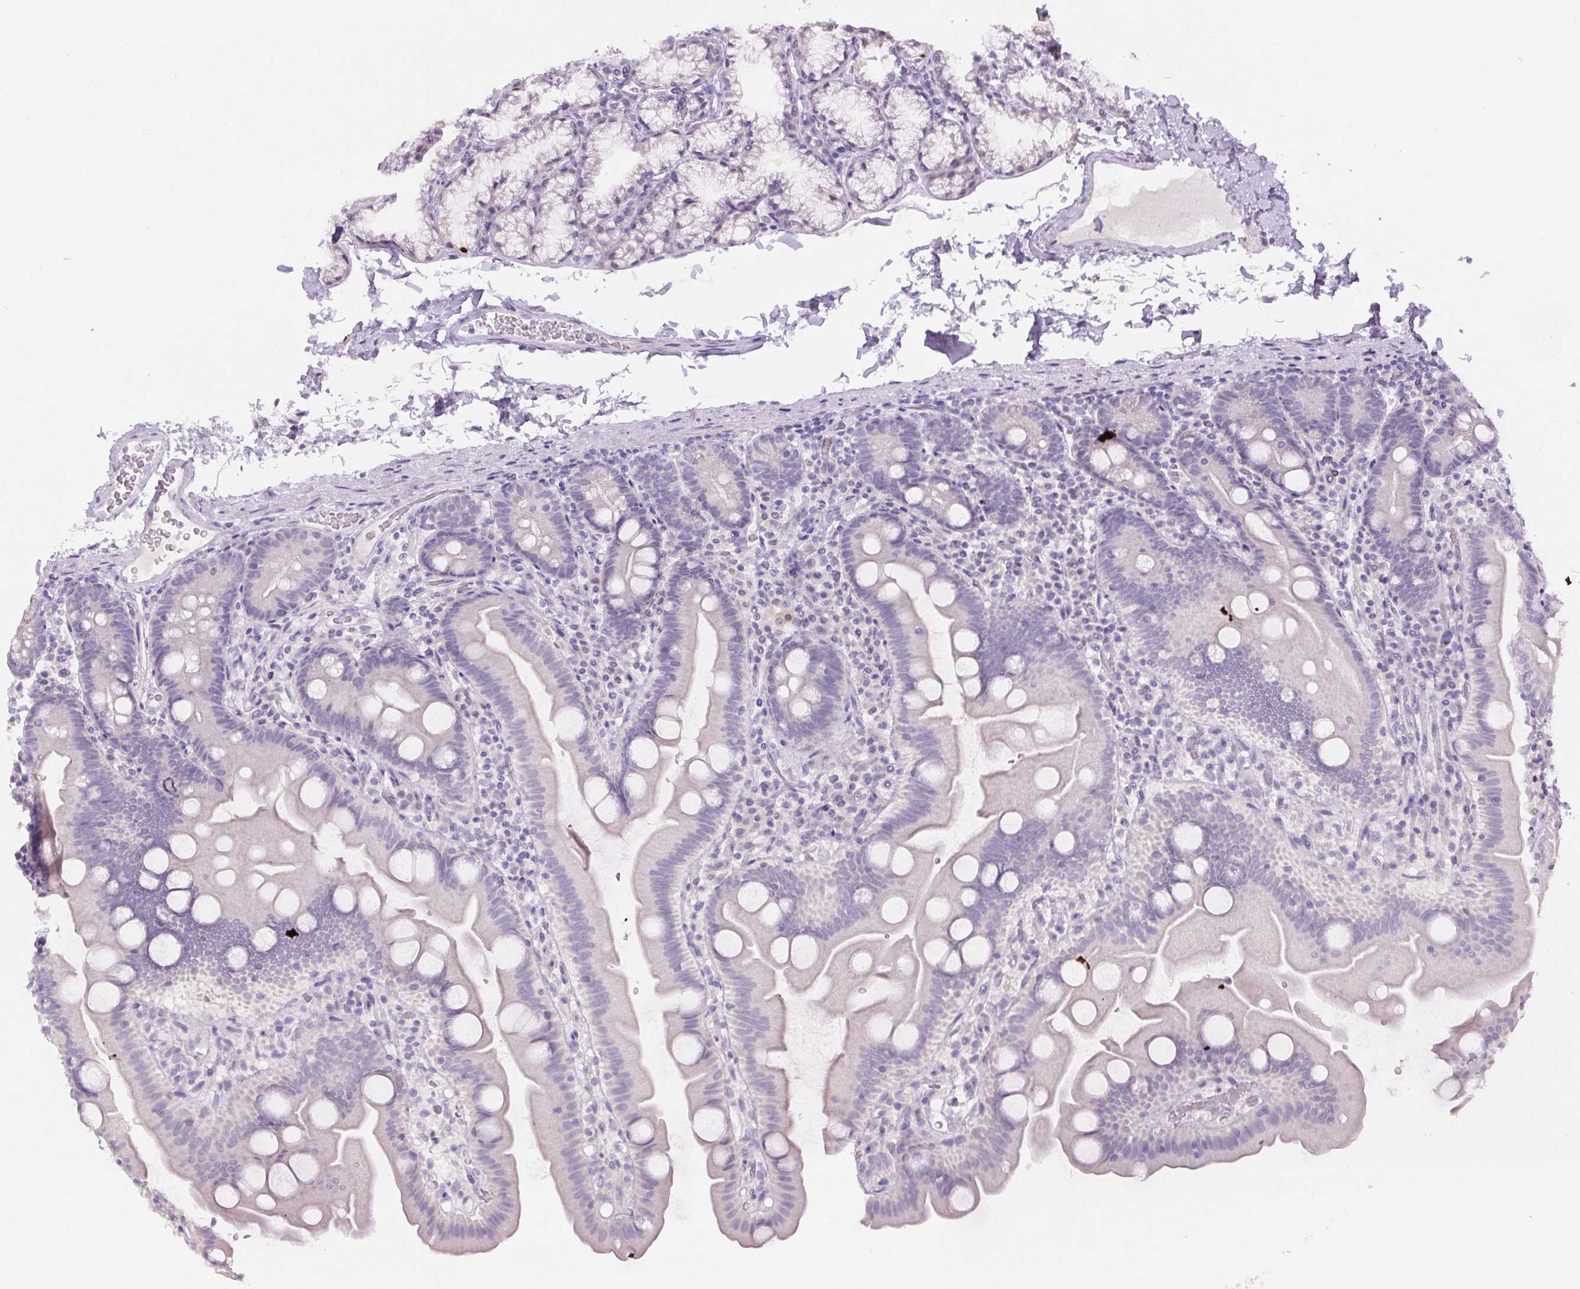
{"staining": {"intensity": "negative", "quantity": "none", "location": "none"}, "tissue": "small intestine", "cell_type": "Glandular cells", "image_type": "normal", "snomed": [{"axis": "morphology", "description": "Normal tissue, NOS"}, {"axis": "topography", "description": "Small intestine"}], "caption": "Protein analysis of benign small intestine reveals no significant positivity in glandular cells. (DAB (3,3'-diaminobenzidine) immunohistochemistry visualized using brightfield microscopy, high magnification).", "gene": "SIX1", "patient": {"sex": "female", "age": 68}}